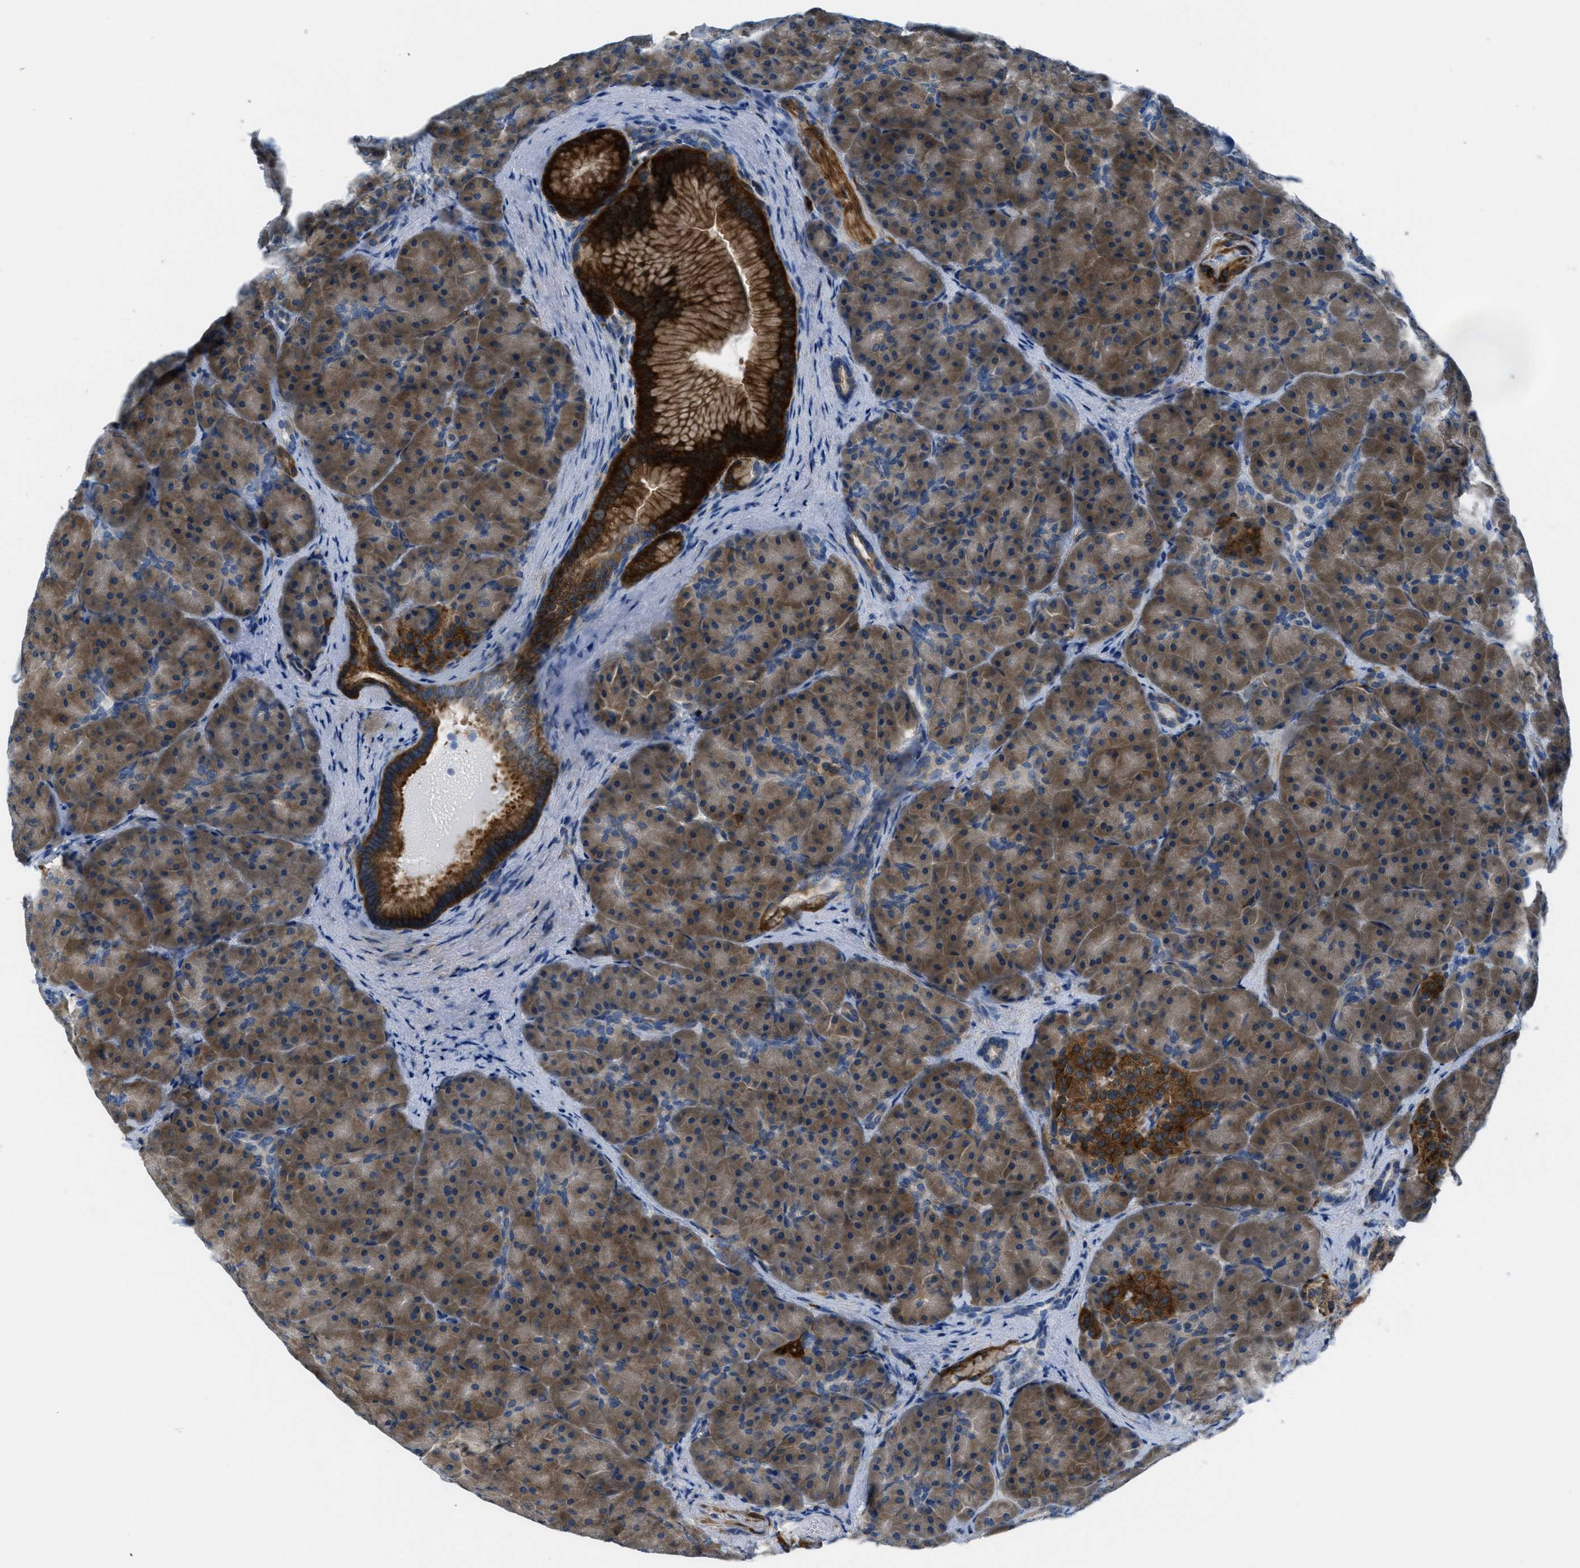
{"staining": {"intensity": "moderate", "quantity": "25%-75%", "location": "cytoplasmic/membranous"}, "tissue": "pancreas", "cell_type": "Exocrine glandular cells", "image_type": "normal", "snomed": [{"axis": "morphology", "description": "Normal tissue, NOS"}, {"axis": "topography", "description": "Pancreas"}], "caption": "Immunohistochemical staining of benign human pancreas shows medium levels of moderate cytoplasmic/membranous staining in approximately 25%-75% of exocrine glandular cells.", "gene": "MAPRE2", "patient": {"sex": "male", "age": 66}}